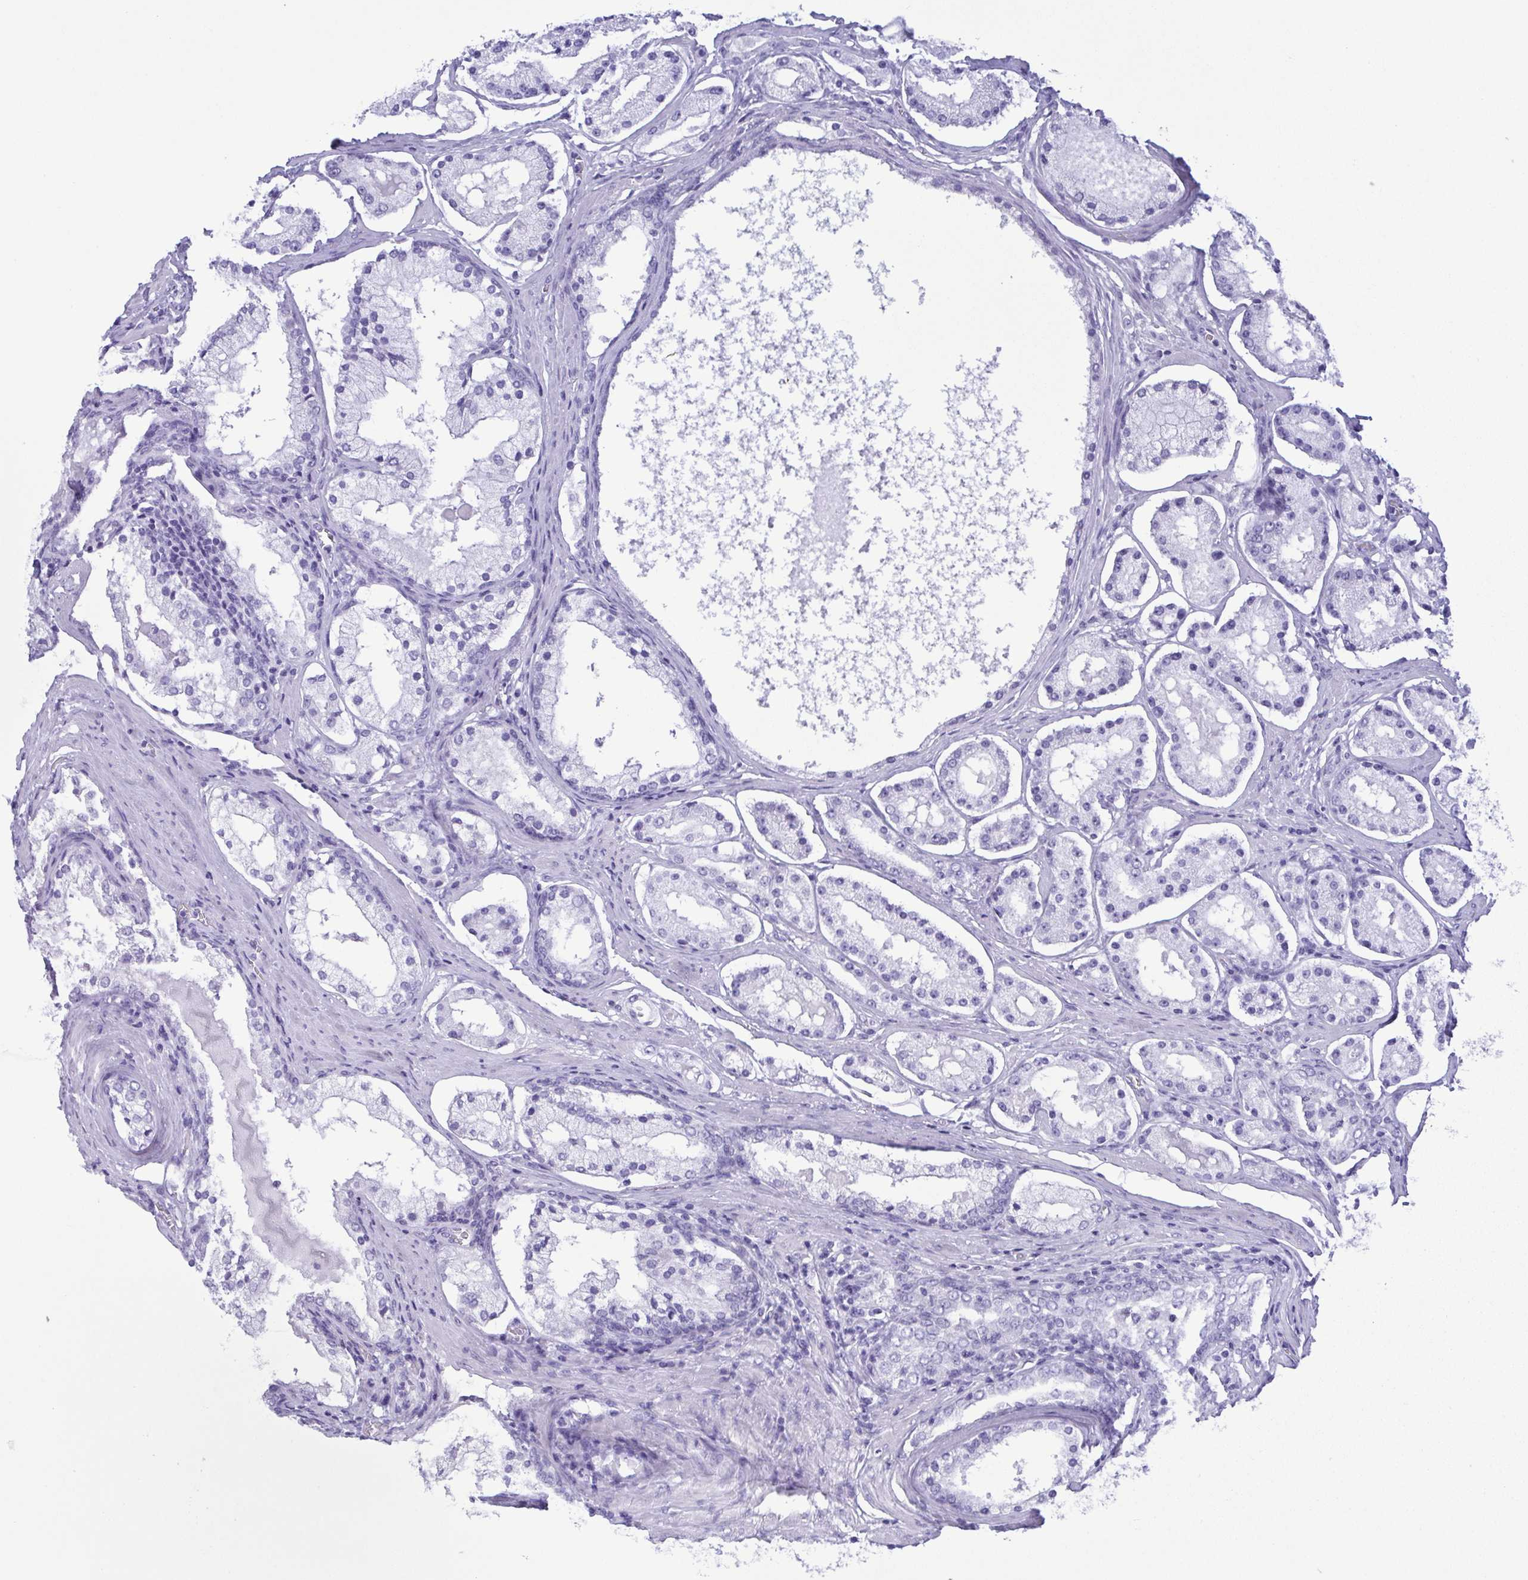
{"staining": {"intensity": "negative", "quantity": "none", "location": "none"}, "tissue": "prostate cancer", "cell_type": "Tumor cells", "image_type": "cancer", "snomed": [{"axis": "morphology", "description": "Adenocarcinoma, Low grade"}, {"axis": "topography", "description": "Prostate"}], "caption": "Tumor cells are negative for brown protein staining in prostate cancer (low-grade adenocarcinoma).", "gene": "TSPY2", "patient": {"sex": "male", "age": 57}}